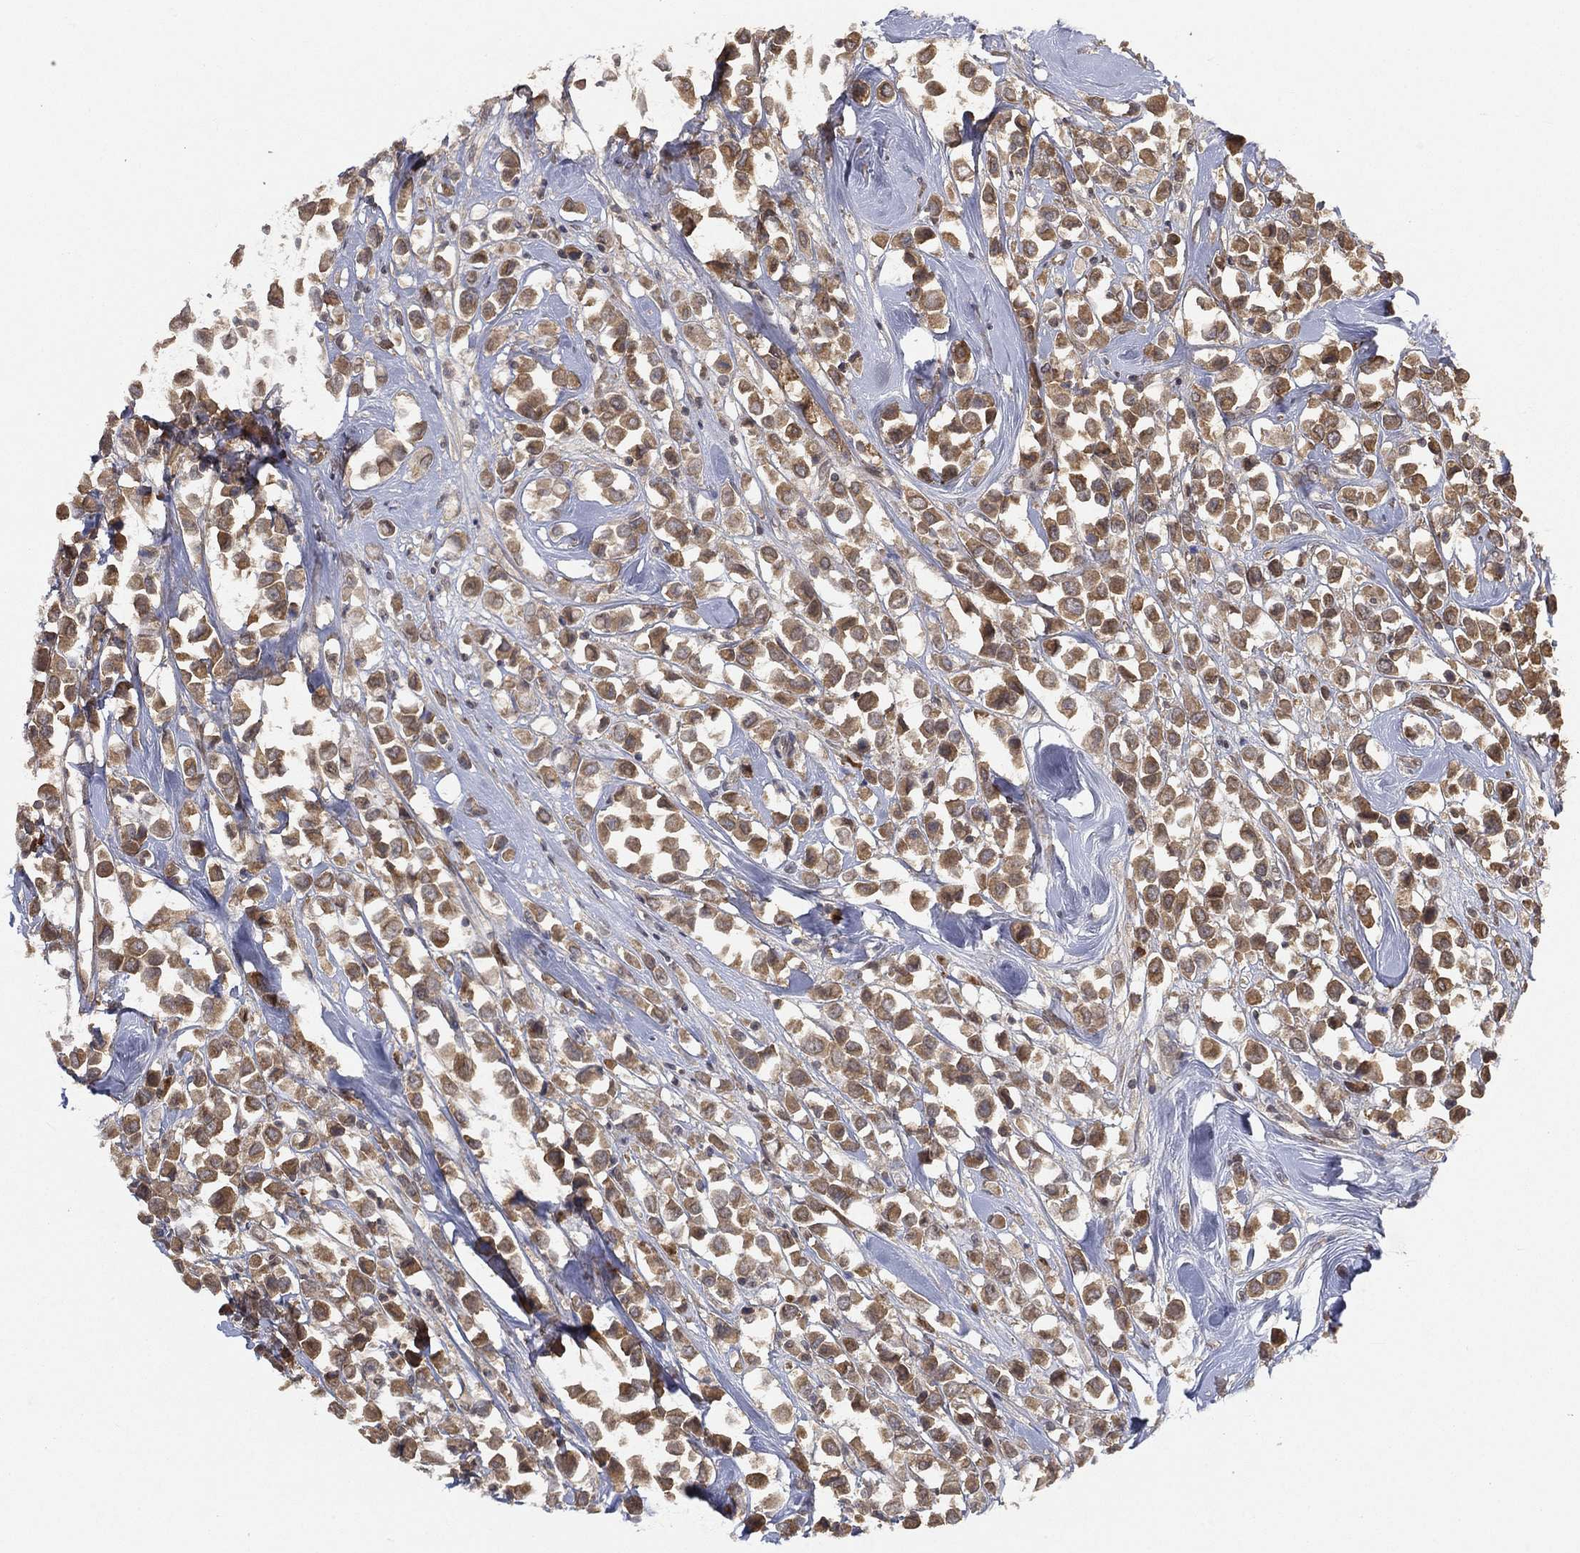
{"staining": {"intensity": "moderate", "quantity": "25%-75%", "location": "cytoplasmic/membranous"}, "tissue": "breast cancer", "cell_type": "Tumor cells", "image_type": "cancer", "snomed": [{"axis": "morphology", "description": "Duct carcinoma"}, {"axis": "topography", "description": "Breast"}], "caption": "A brown stain shows moderate cytoplasmic/membranous expression of a protein in human breast cancer tumor cells. (brown staining indicates protein expression, while blue staining denotes nuclei).", "gene": "UBA5", "patient": {"sex": "female", "age": 61}}